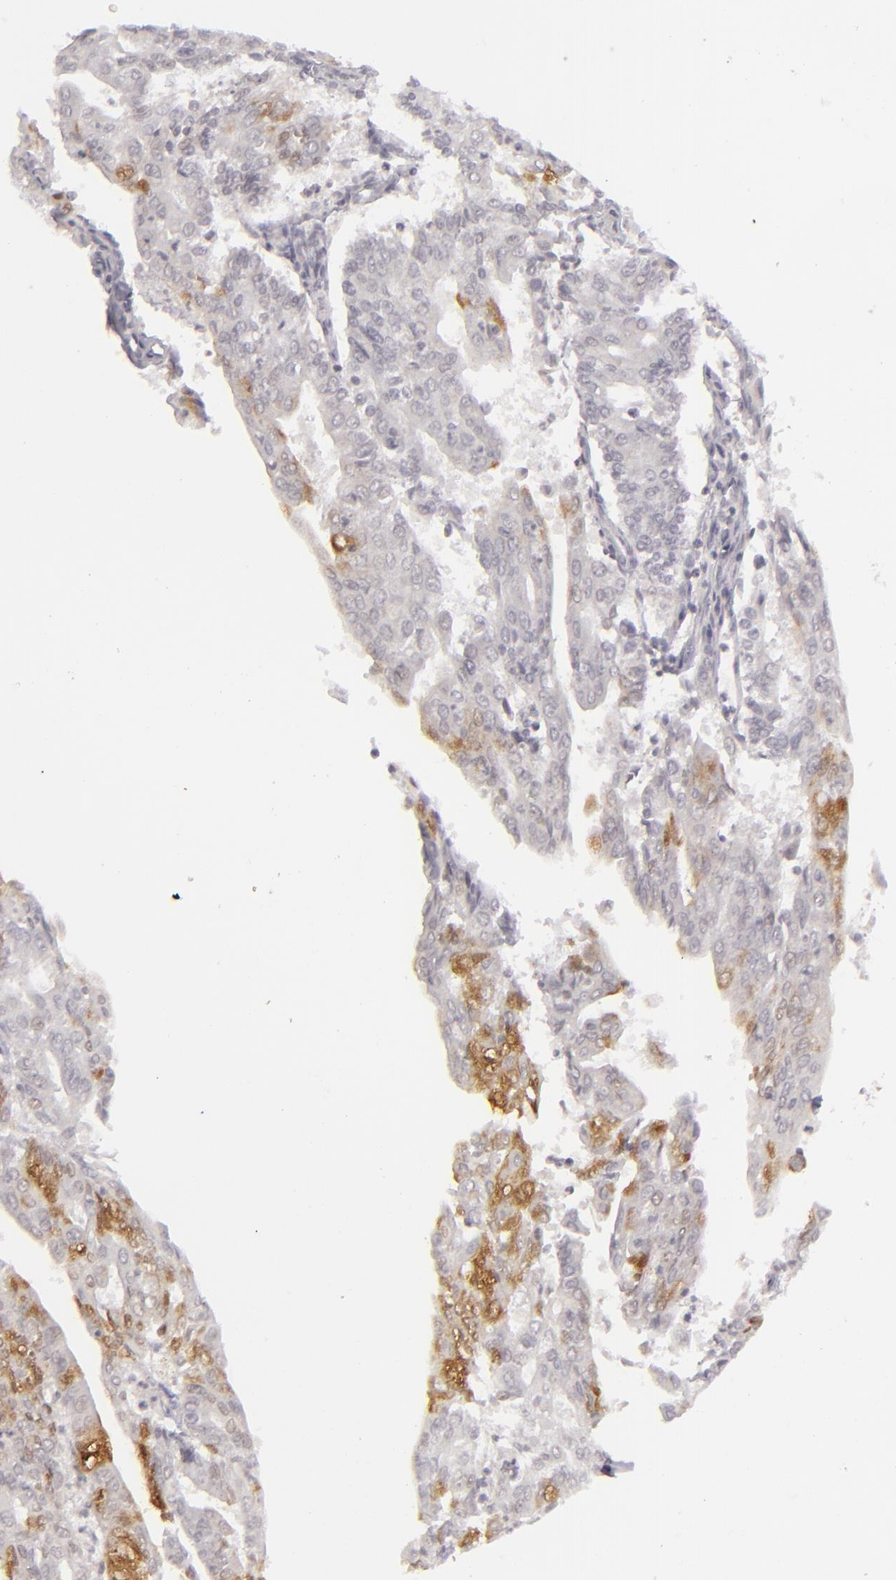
{"staining": {"intensity": "moderate", "quantity": "<25%", "location": "cytoplasmic/membranous,nuclear"}, "tissue": "endometrial cancer", "cell_type": "Tumor cells", "image_type": "cancer", "snomed": [{"axis": "morphology", "description": "Adenocarcinoma, NOS"}, {"axis": "topography", "description": "Endometrium"}], "caption": "Tumor cells exhibit moderate cytoplasmic/membranous and nuclear staining in approximately <25% of cells in endometrial cancer. Nuclei are stained in blue.", "gene": "SIX1", "patient": {"sex": "female", "age": 79}}